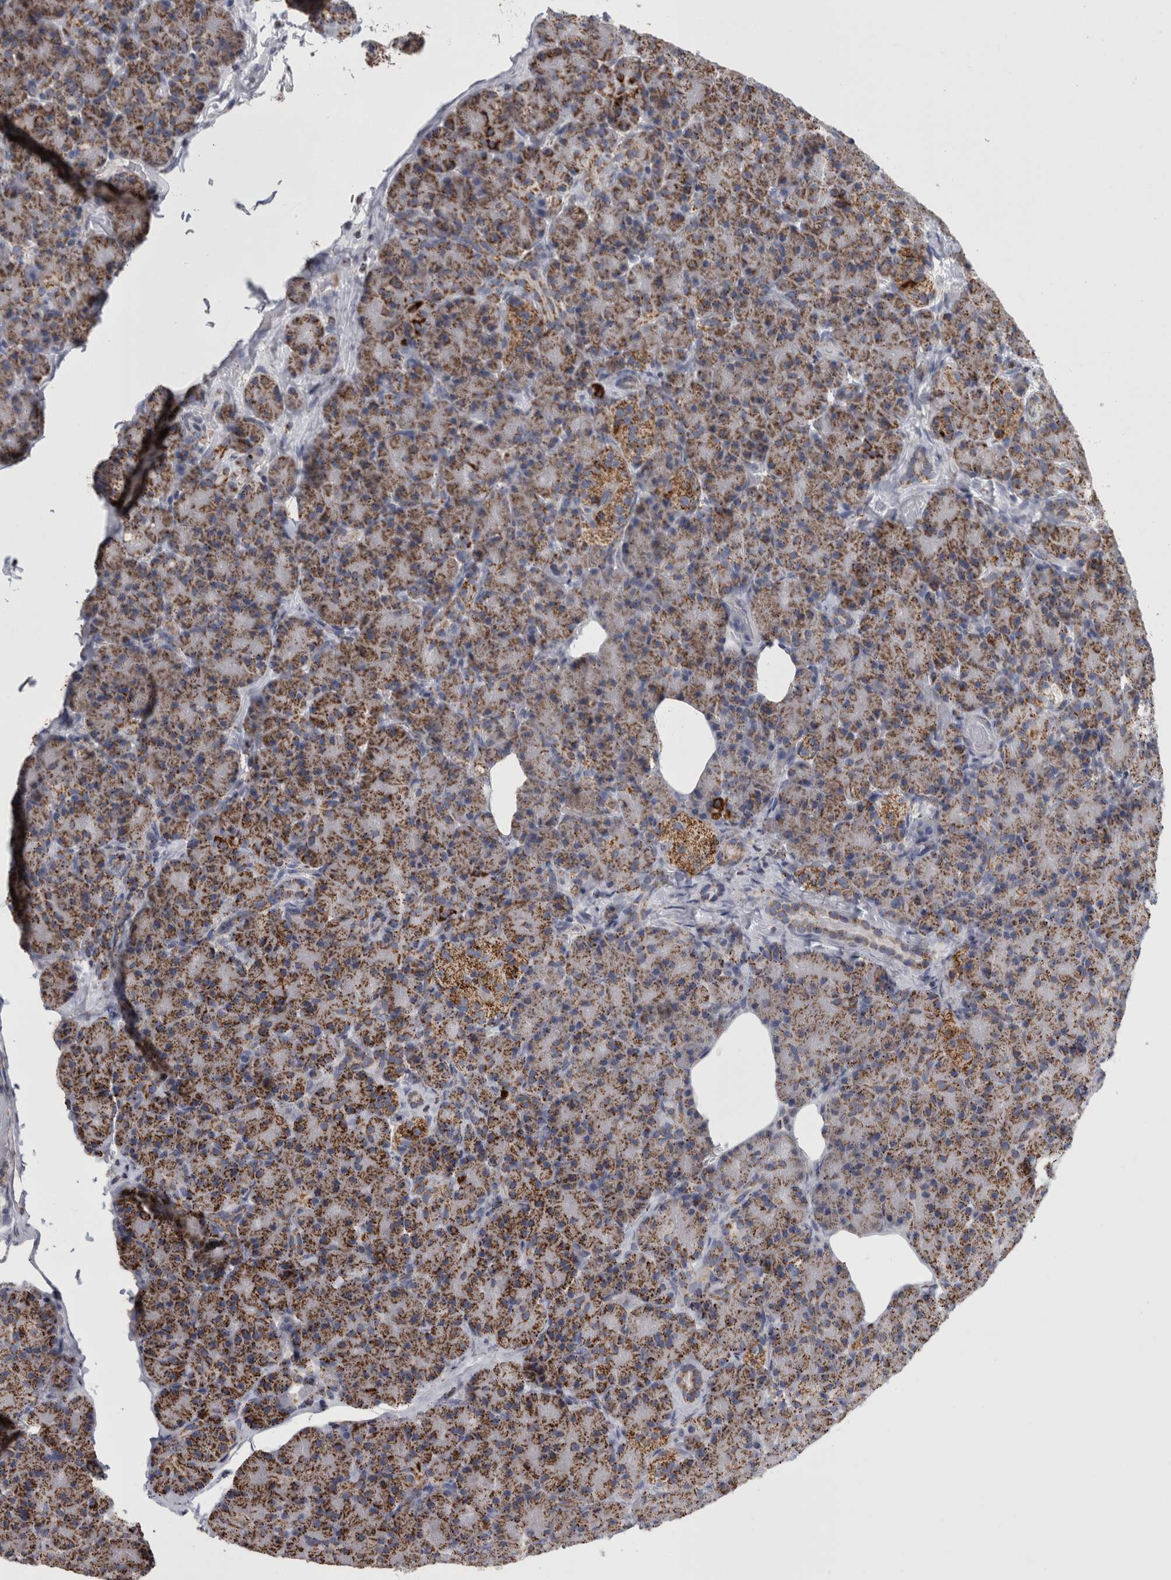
{"staining": {"intensity": "strong", "quantity": ">75%", "location": "cytoplasmic/membranous"}, "tissue": "pancreas", "cell_type": "Exocrine glandular cells", "image_type": "normal", "snomed": [{"axis": "morphology", "description": "Normal tissue, NOS"}, {"axis": "topography", "description": "Pancreas"}], "caption": "The image displays a brown stain indicating the presence of a protein in the cytoplasmic/membranous of exocrine glandular cells in pancreas.", "gene": "MDH2", "patient": {"sex": "female", "age": 43}}